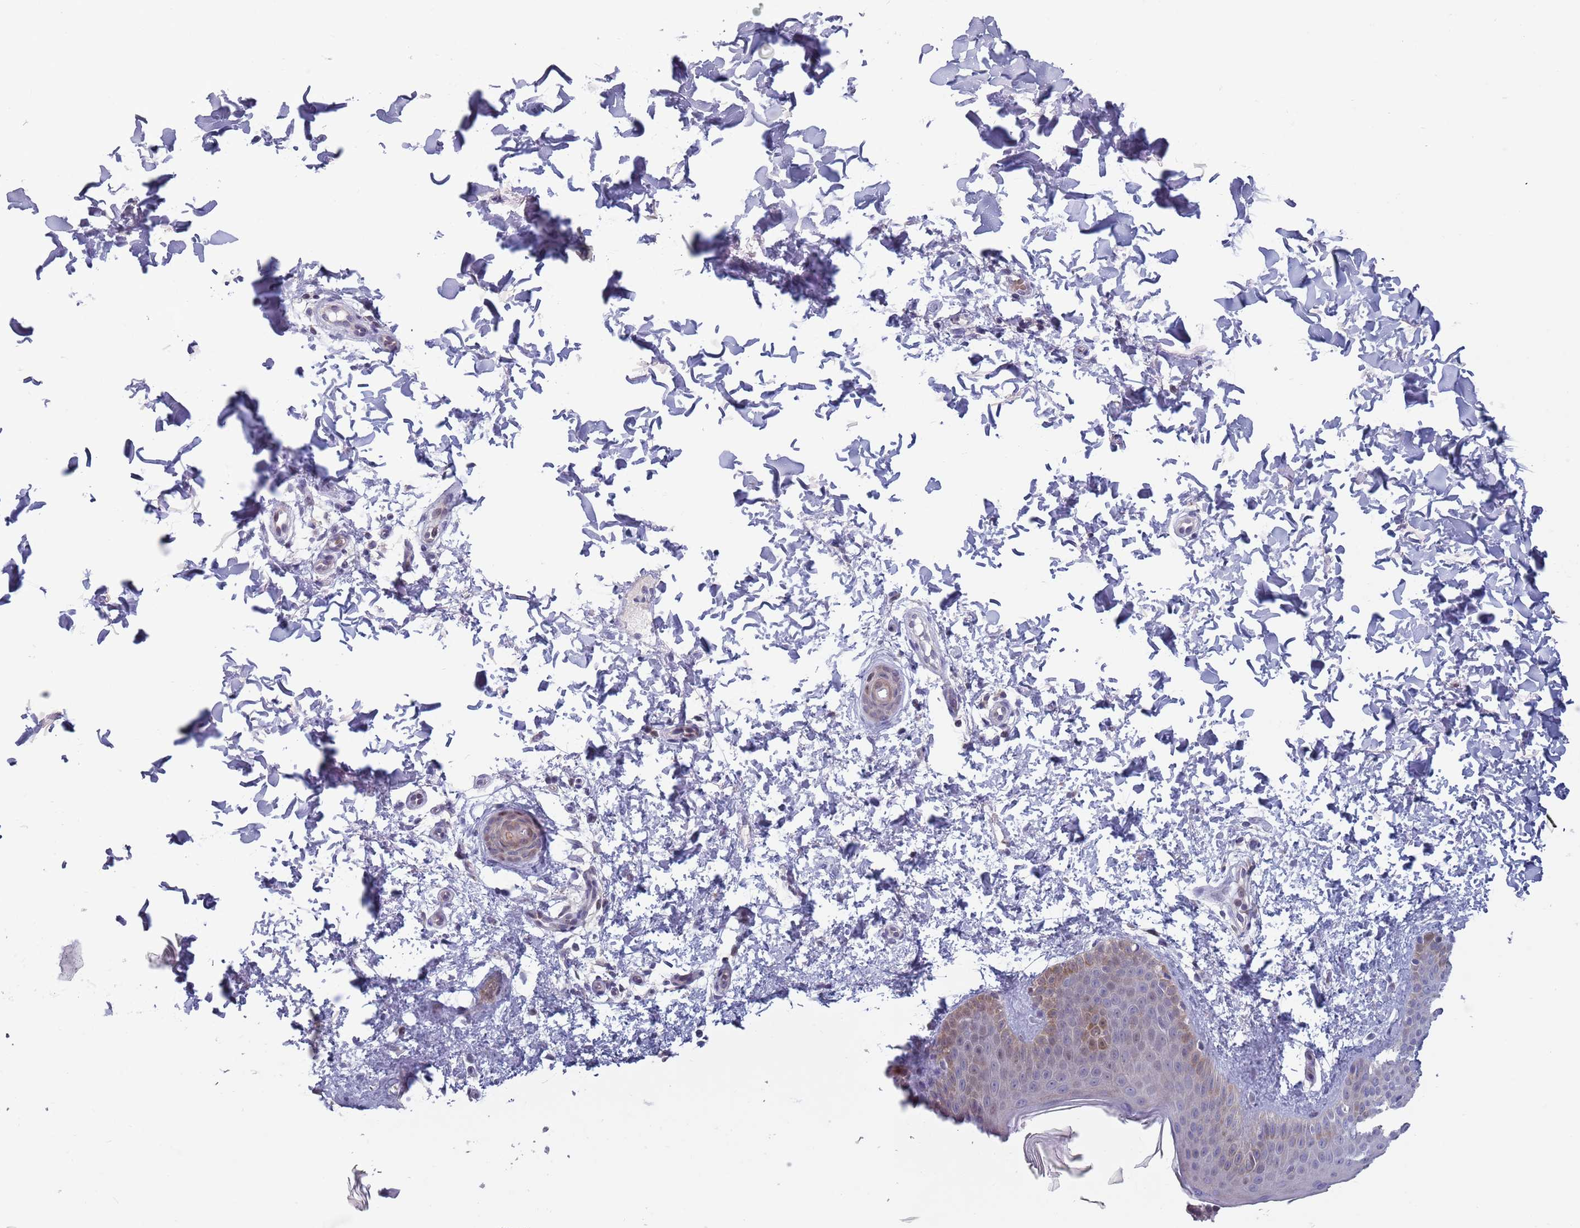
{"staining": {"intensity": "negative", "quantity": "none", "location": "none"}, "tissue": "skin", "cell_type": "Fibroblasts", "image_type": "normal", "snomed": [{"axis": "morphology", "description": "Normal tissue, NOS"}, {"axis": "topography", "description": "Skin"}], "caption": "A photomicrograph of skin stained for a protein demonstrates no brown staining in fibroblasts. Nuclei are stained in blue.", "gene": "CLNS1A", "patient": {"sex": "male", "age": 36}}